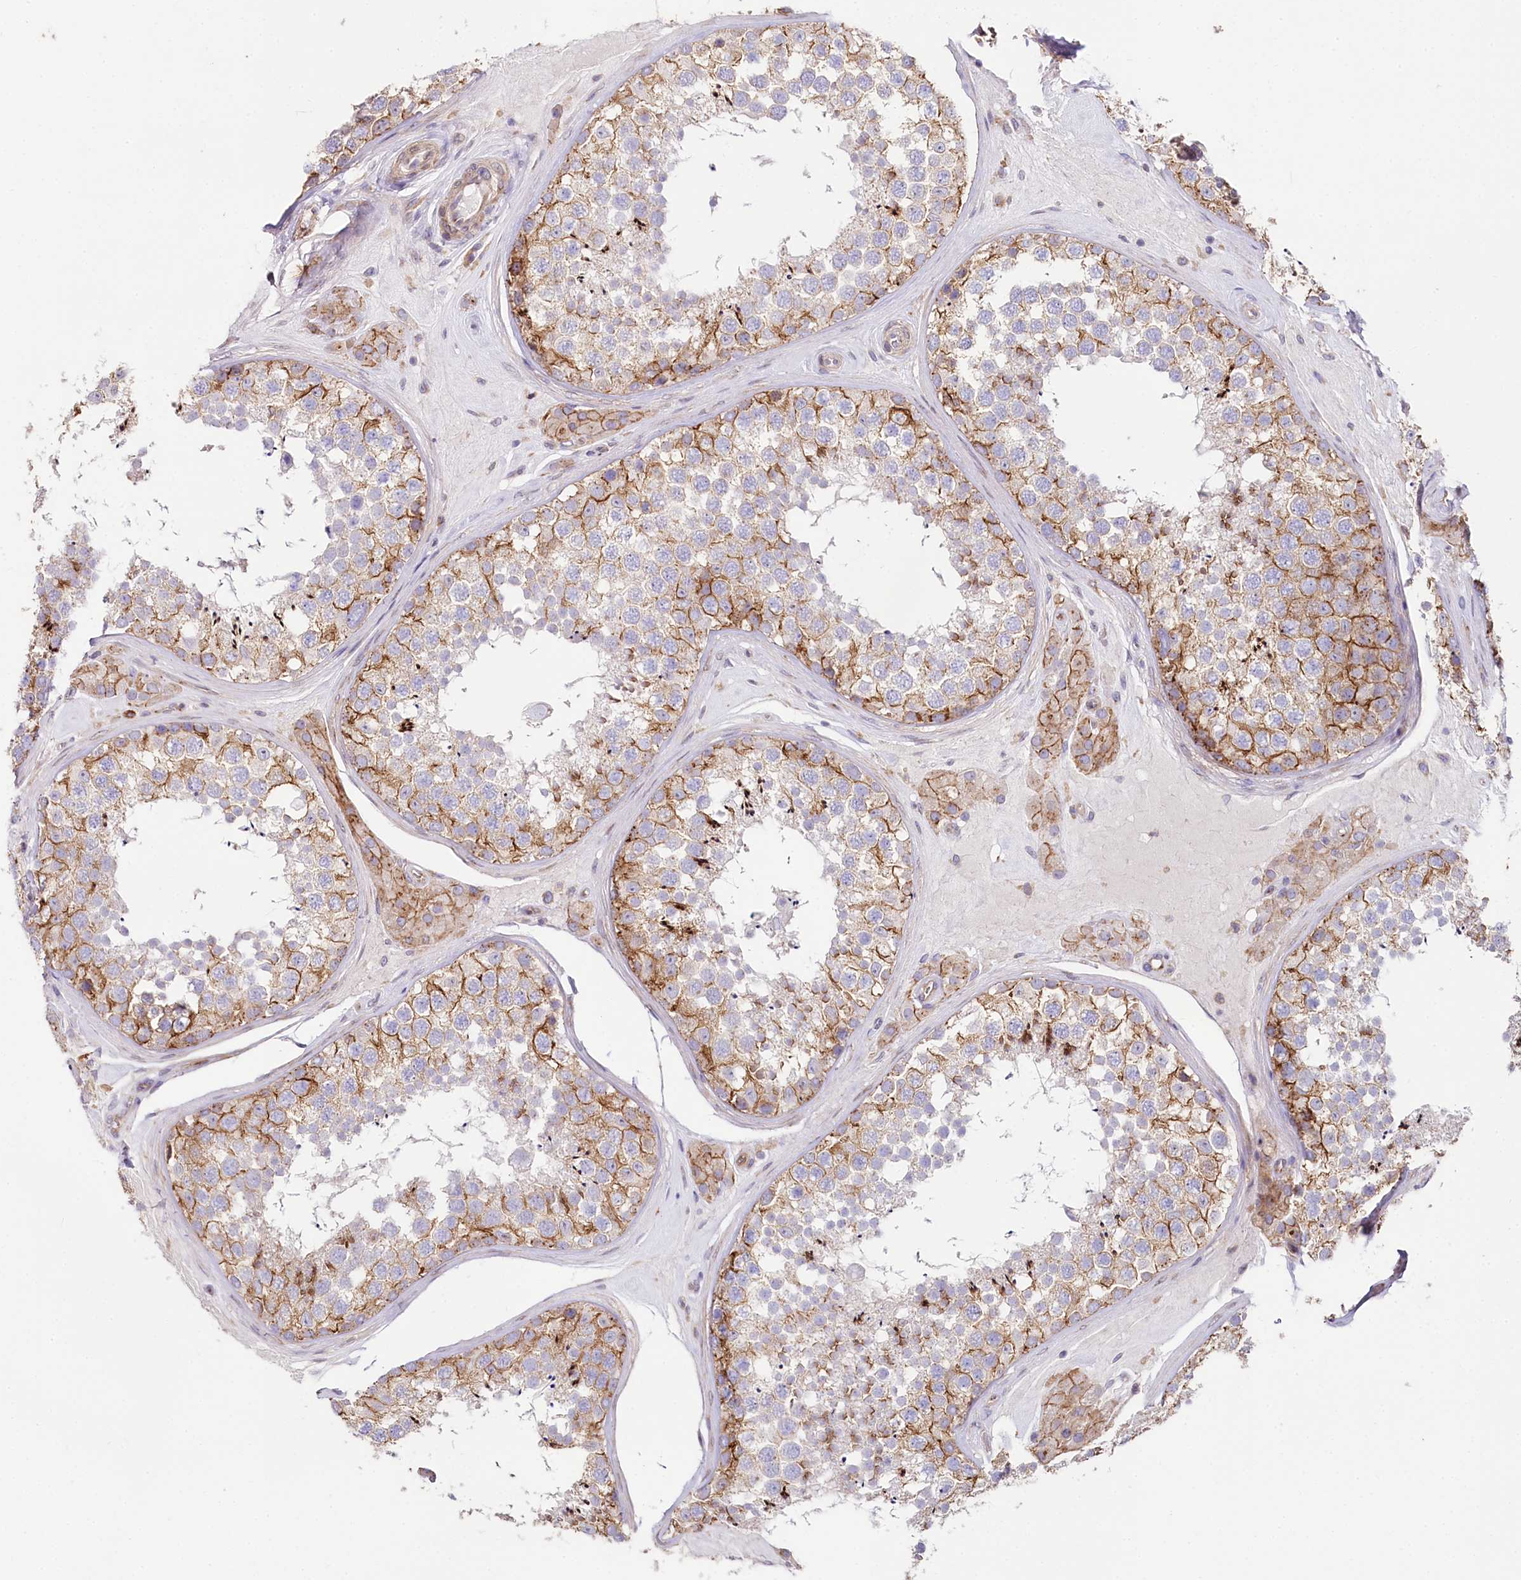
{"staining": {"intensity": "moderate", "quantity": "25%-75%", "location": "cytoplasmic/membranous"}, "tissue": "testis", "cell_type": "Cells in seminiferous ducts", "image_type": "normal", "snomed": [{"axis": "morphology", "description": "Normal tissue, NOS"}, {"axis": "topography", "description": "Testis"}], "caption": "Testis stained for a protein displays moderate cytoplasmic/membranous positivity in cells in seminiferous ducts.", "gene": "STX6", "patient": {"sex": "male", "age": 46}}